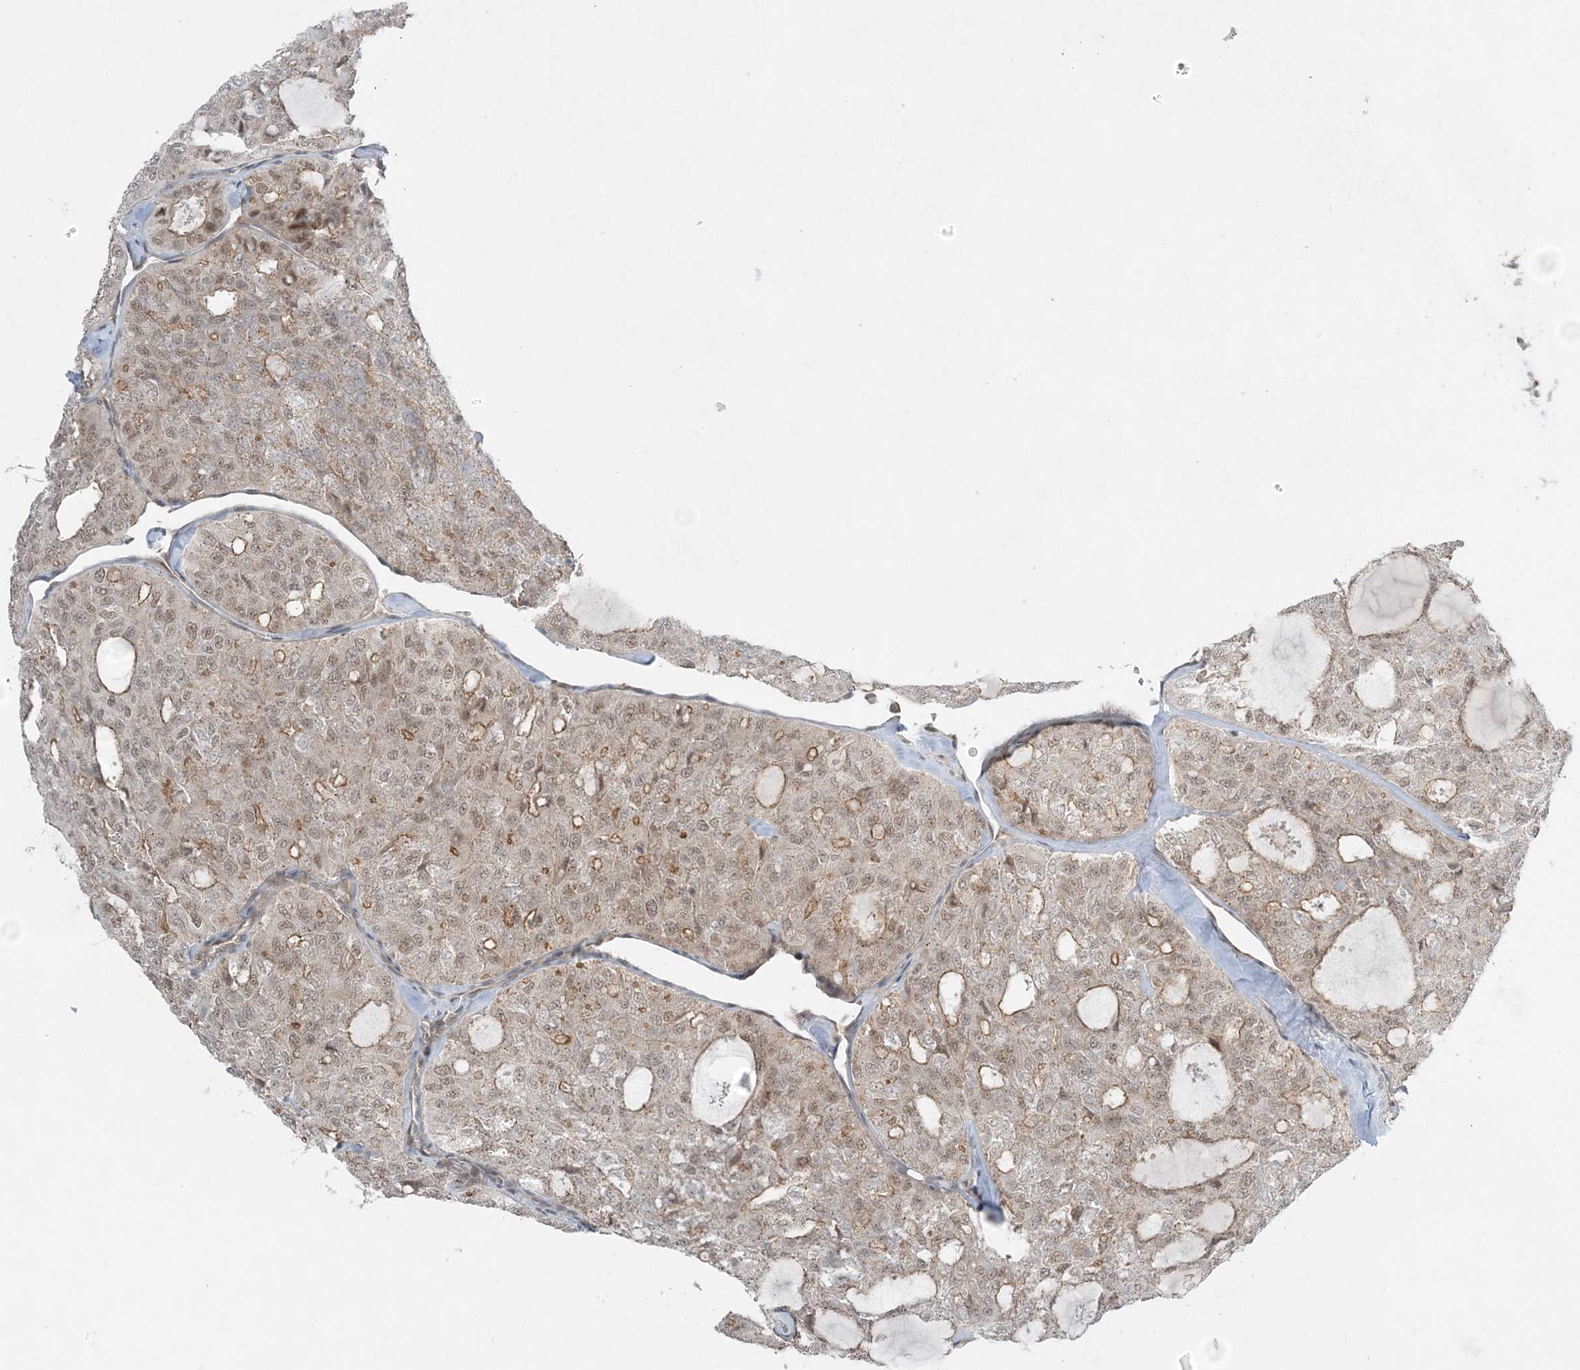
{"staining": {"intensity": "weak", "quantity": "25%-75%", "location": "cytoplasmic/membranous,nuclear"}, "tissue": "thyroid cancer", "cell_type": "Tumor cells", "image_type": "cancer", "snomed": [{"axis": "morphology", "description": "Follicular adenoma carcinoma, NOS"}, {"axis": "topography", "description": "Thyroid gland"}], "caption": "Tumor cells exhibit weak cytoplasmic/membranous and nuclear staining in about 25%-75% of cells in thyroid follicular adenoma carcinoma.", "gene": "ATP11A", "patient": {"sex": "male", "age": 75}}